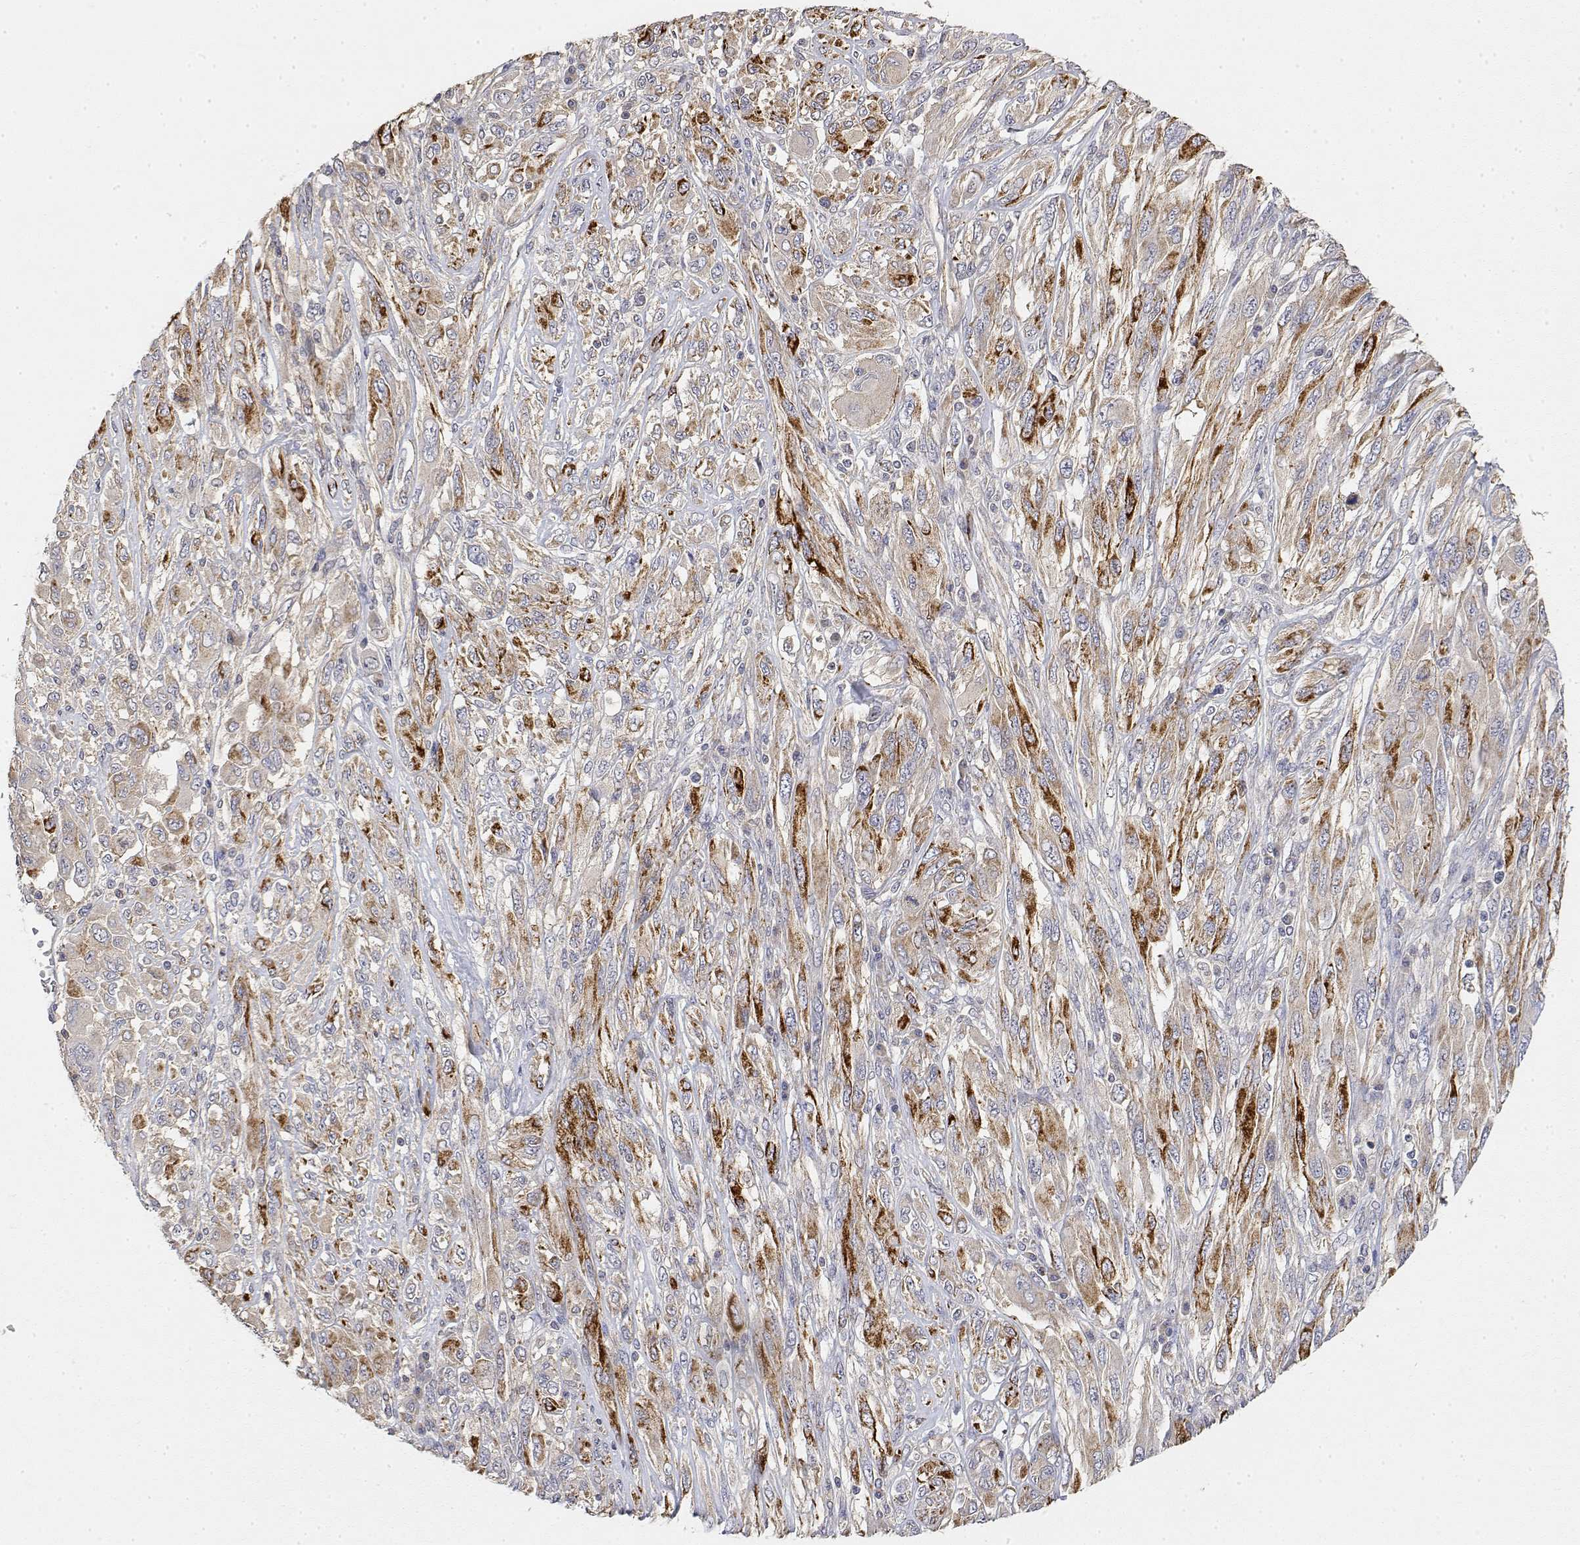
{"staining": {"intensity": "strong", "quantity": "<25%", "location": "cytoplasmic/membranous"}, "tissue": "melanoma", "cell_type": "Tumor cells", "image_type": "cancer", "snomed": [{"axis": "morphology", "description": "Malignant melanoma, NOS"}, {"axis": "topography", "description": "Skin"}], "caption": "DAB (3,3'-diaminobenzidine) immunohistochemical staining of malignant melanoma exhibits strong cytoplasmic/membranous protein staining in approximately <25% of tumor cells. The protein is shown in brown color, while the nuclei are stained blue.", "gene": "LONRF3", "patient": {"sex": "female", "age": 91}}